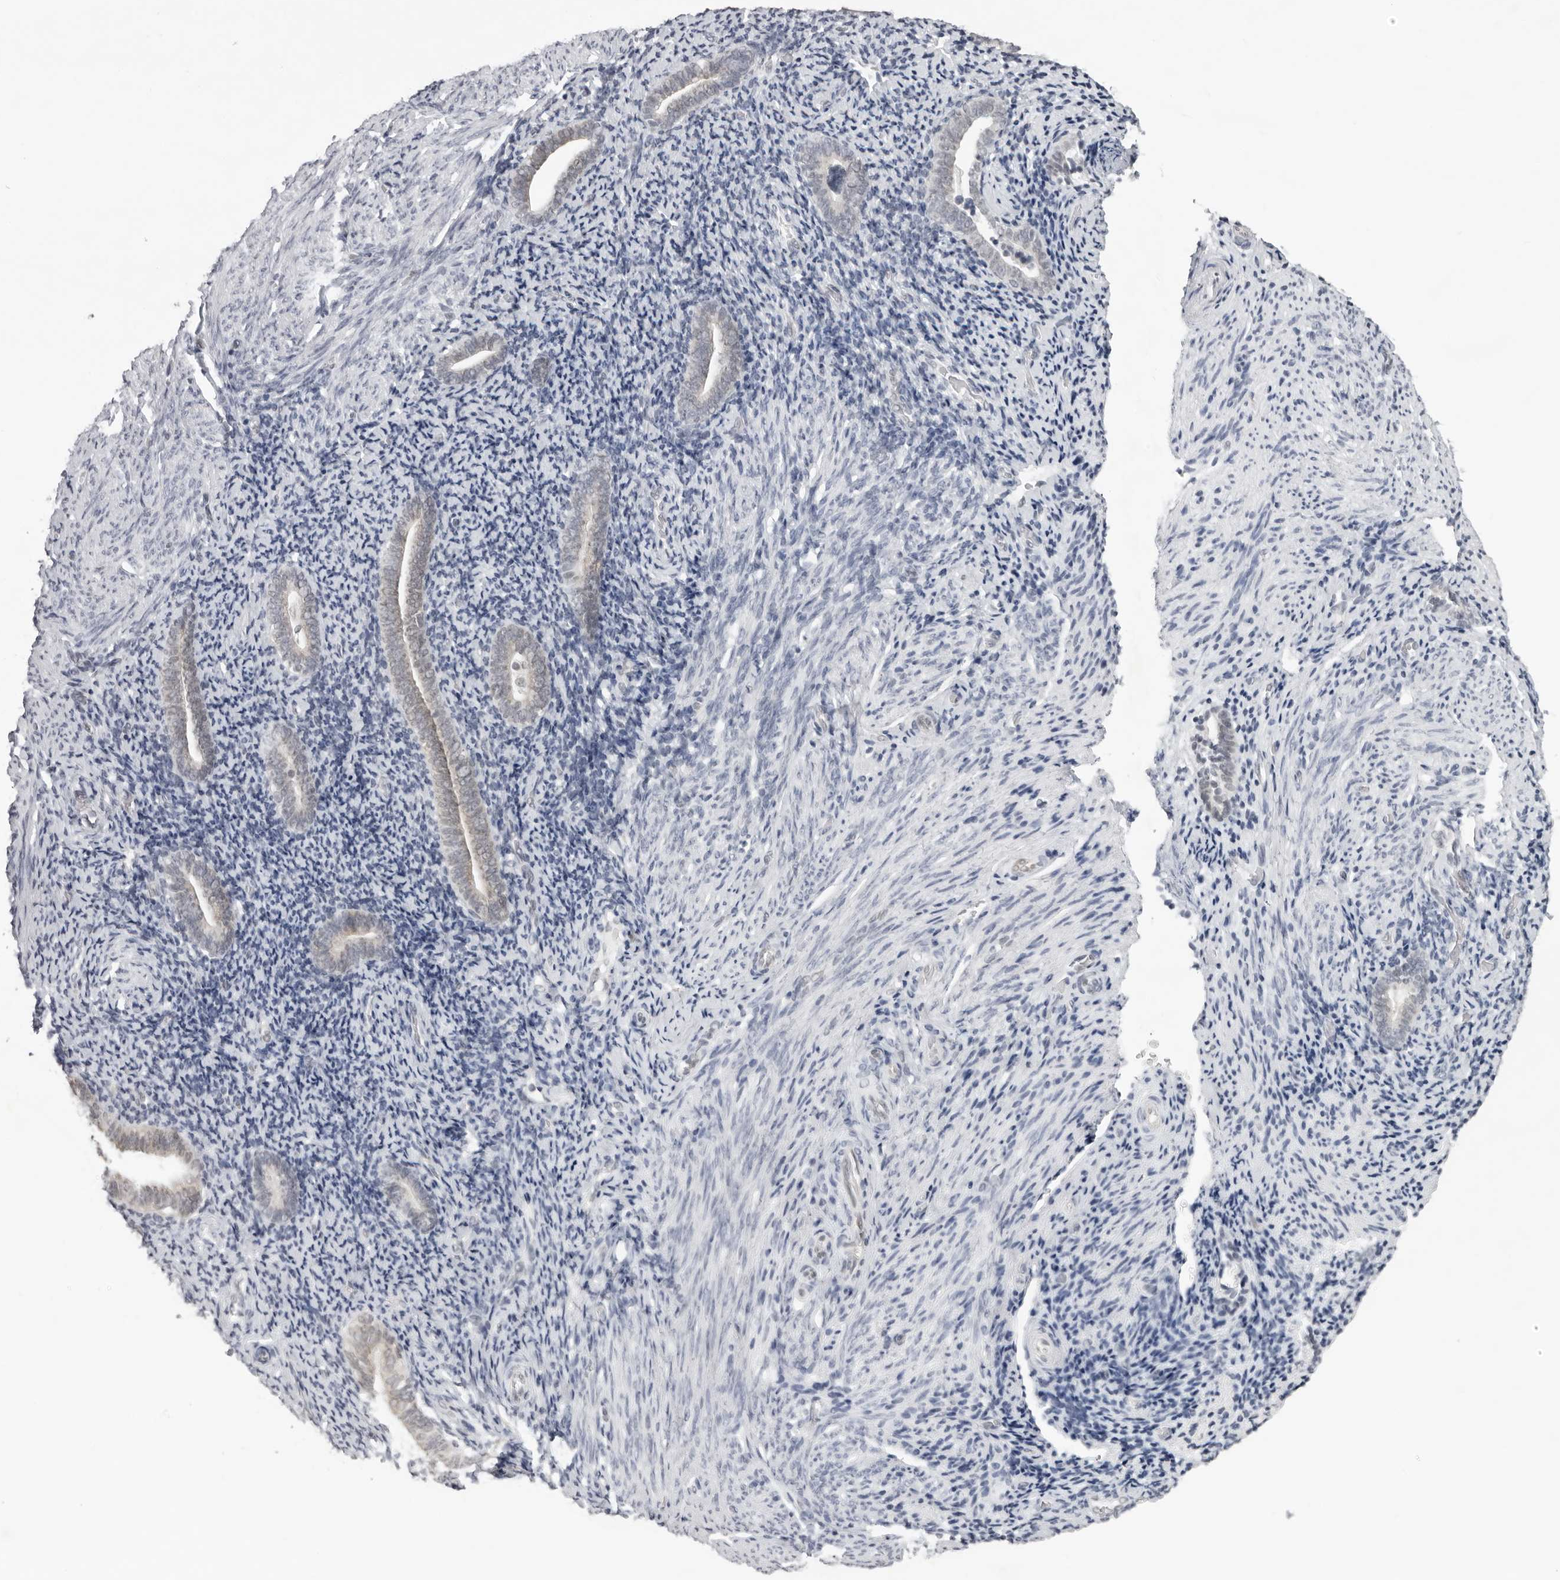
{"staining": {"intensity": "negative", "quantity": "none", "location": "none"}, "tissue": "endometrium", "cell_type": "Cells in endometrial stroma", "image_type": "normal", "snomed": [{"axis": "morphology", "description": "Normal tissue, NOS"}, {"axis": "topography", "description": "Endometrium"}], "caption": "Cells in endometrial stroma show no significant staining in normal endometrium.", "gene": "CASP7", "patient": {"sex": "female", "age": 51}}